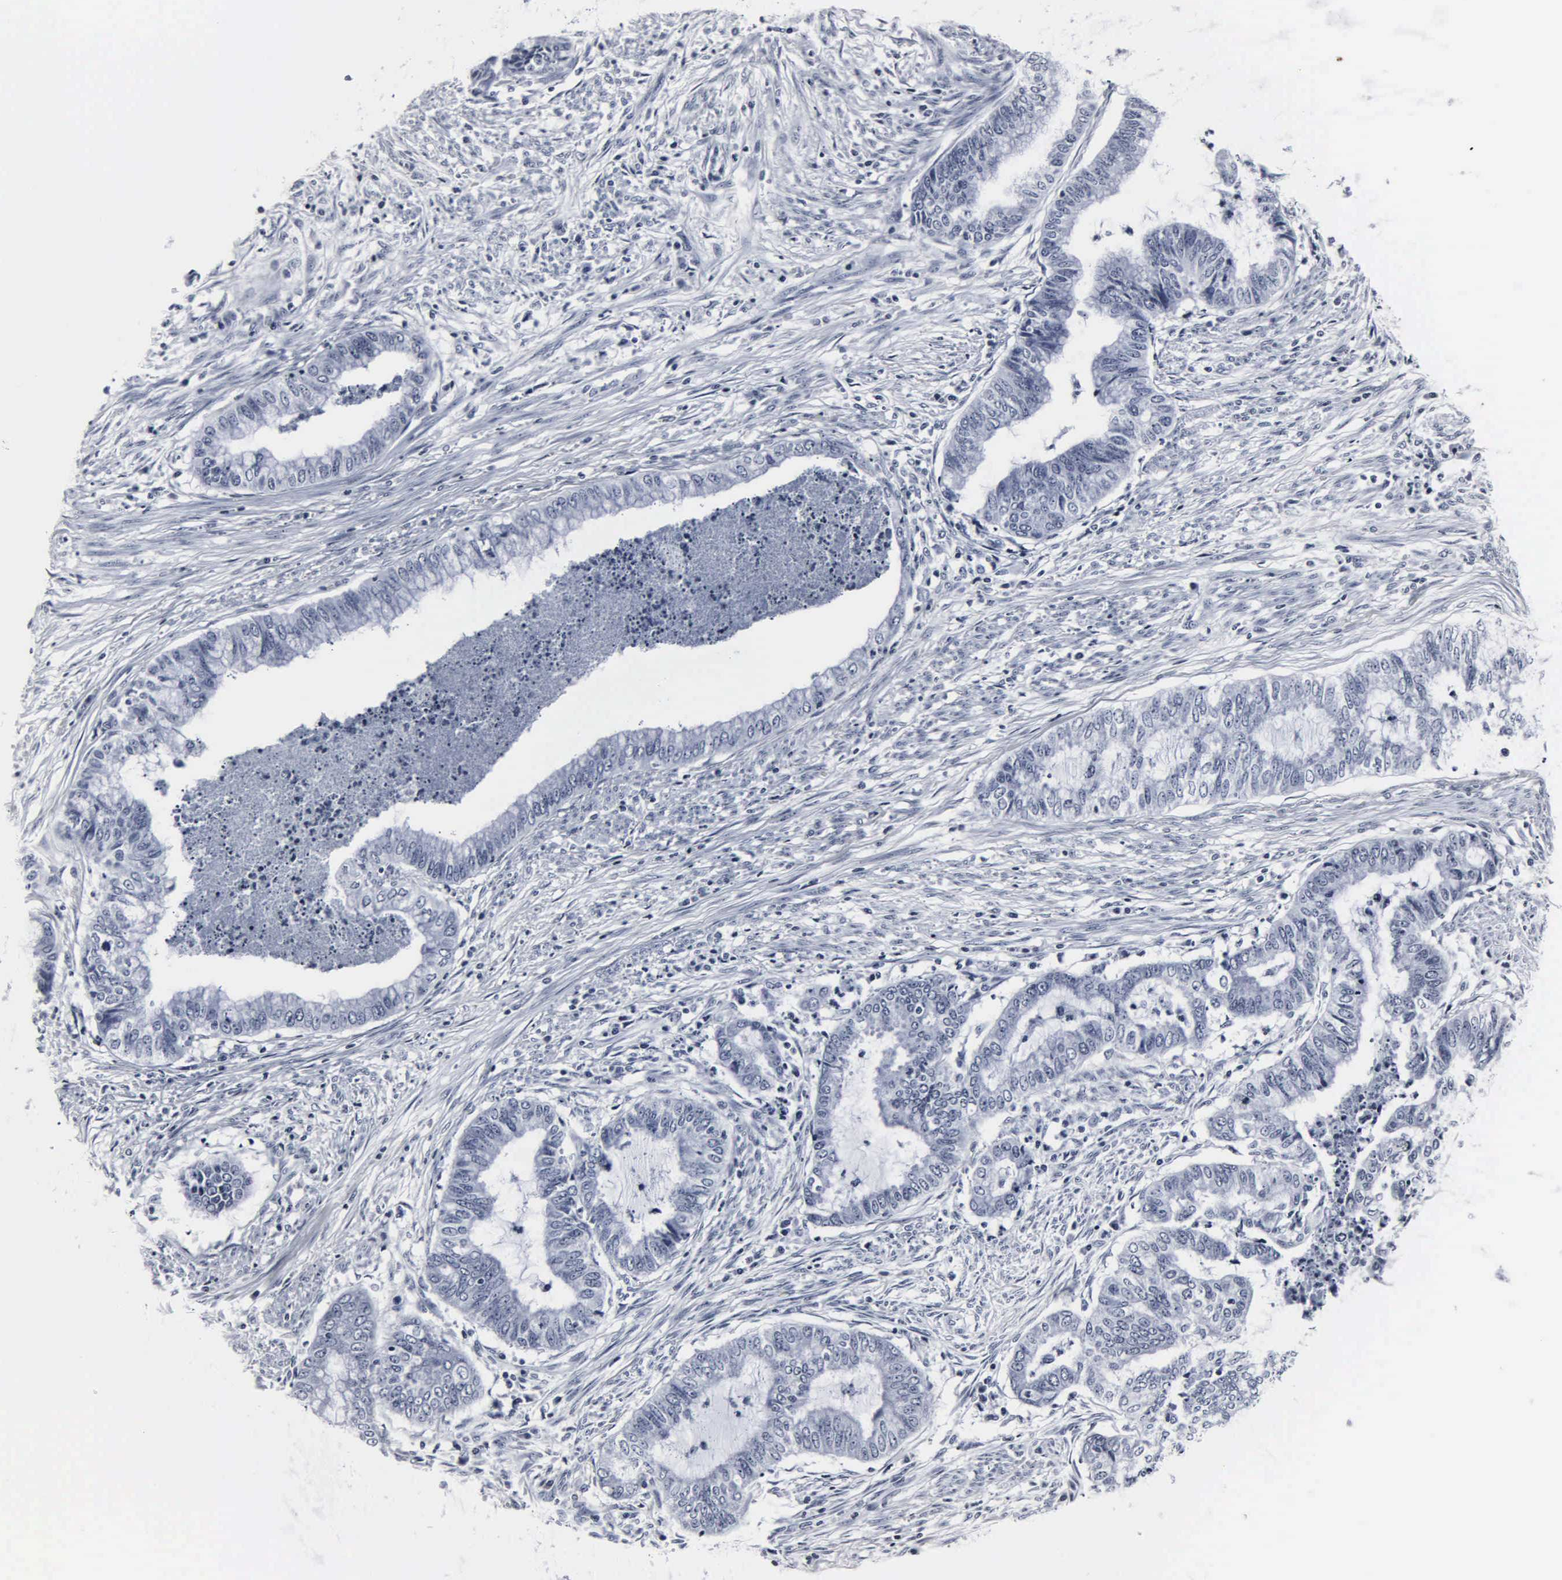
{"staining": {"intensity": "negative", "quantity": "none", "location": "none"}, "tissue": "endometrial cancer", "cell_type": "Tumor cells", "image_type": "cancer", "snomed": [{"axis": "morphology", "description": "Necrosis, NOS"}, {"axis": "morphology", "description": "Adenocarcinoma, NOS"}, {"axis": "topography", "description": "Endometrium"}], "caption": "This is an IHC image of adenocarcinoma (endometrial). There is no positivity in tumor cells.", "gene": "DGCR2", "patient": {"sex": "female", "age": 79}}